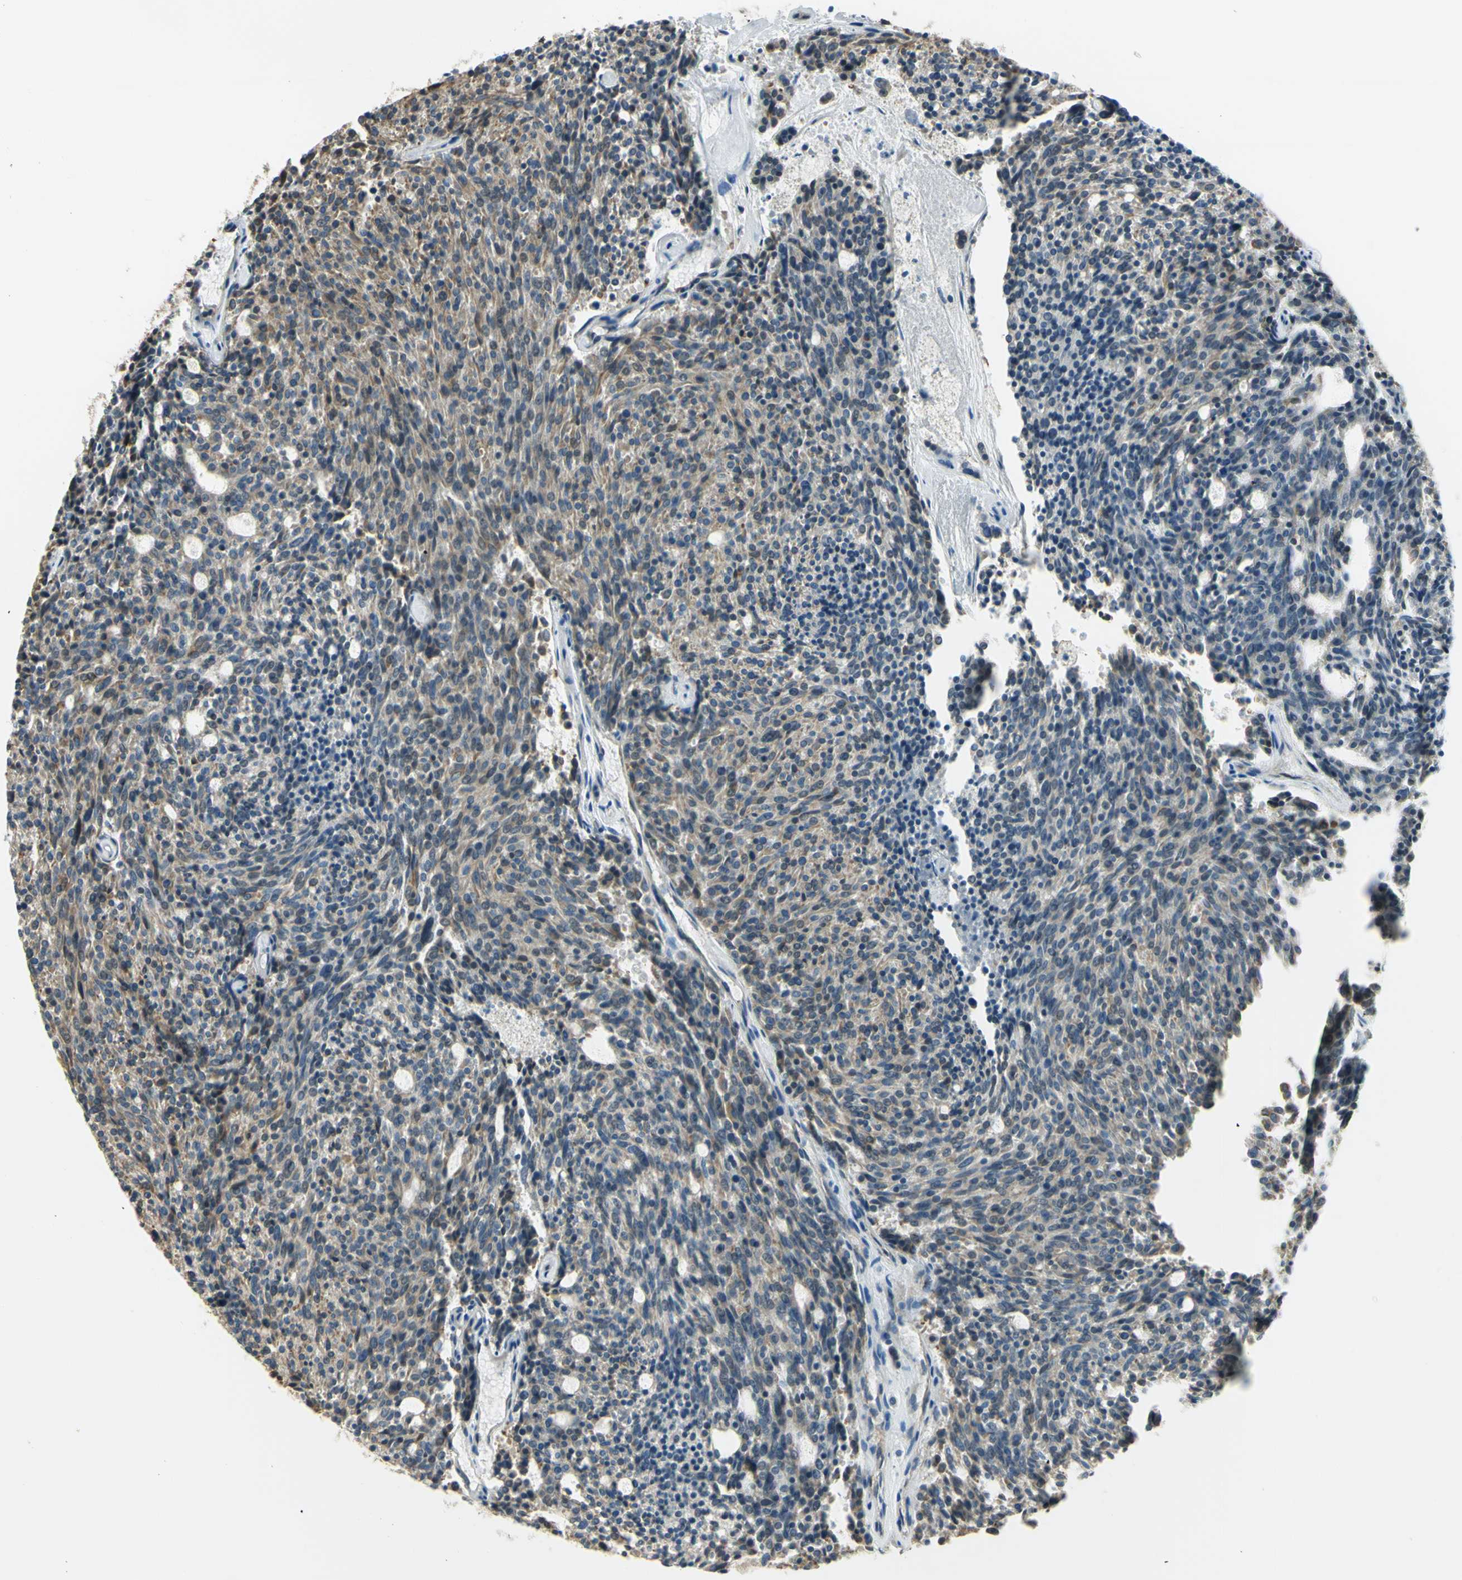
{"staining": {"intensity": "weak", "quantity": "25%-75%", "location": "cytoplasmic/membranous"}, "tissue": "carcinoid", "cell_type": "Tumor cells", "image_type": "cancer", "snomed": [{"axis": "morphology", "description": "Carcinoid, malignant, NOS"}, {"axis": "topography", "description": "Pancreas"}], "caption": "Carcinoid stained for a protein demonstrates weak cytoplasmic/membranous positivity in tumor cells. (brown staining indicates protein expression, while blue staining denotes nuclei).", "gene": "IGDCC4", "patient": {"sex": "female", "age": 54}}